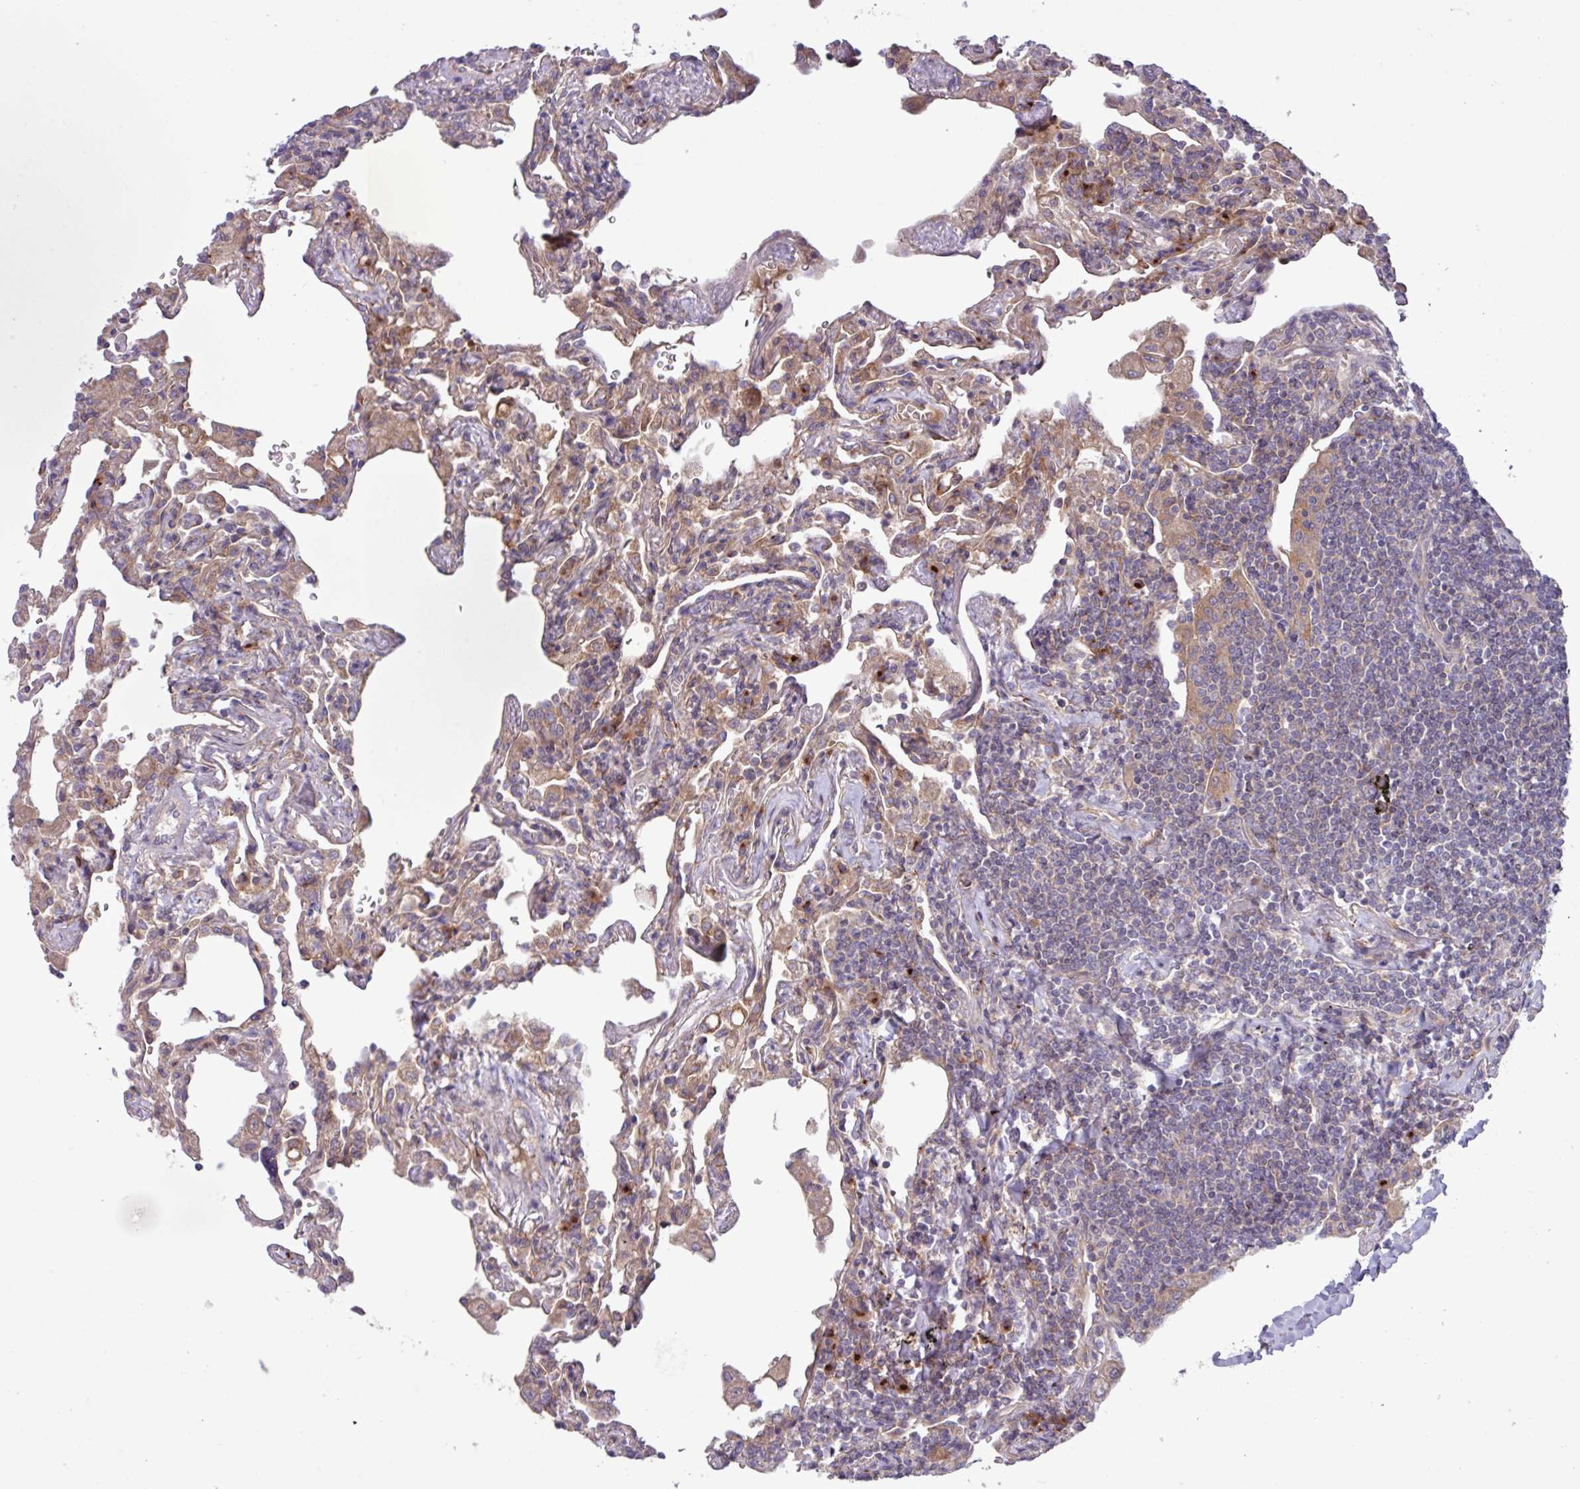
{"staining": {"intensity": "negative", "quantity": "none", "location": "none"}, "tissue": "lymphoma", "cell_type": "Tumor cells", "image_type": "cancer", "snomed": [{"axis": "morphology", "description": "Malignant lymphoma, non-Hodgkin's type, Low grade"}, {"axis": "topography", "description": "Lung"}], "caption": "This is an immunohistochemistry (IHC) micrograph of human lymphoma. There is no staining in tumor cells.", "gene": "RAB19", "patient": {"sex": "female", "age": 71}}